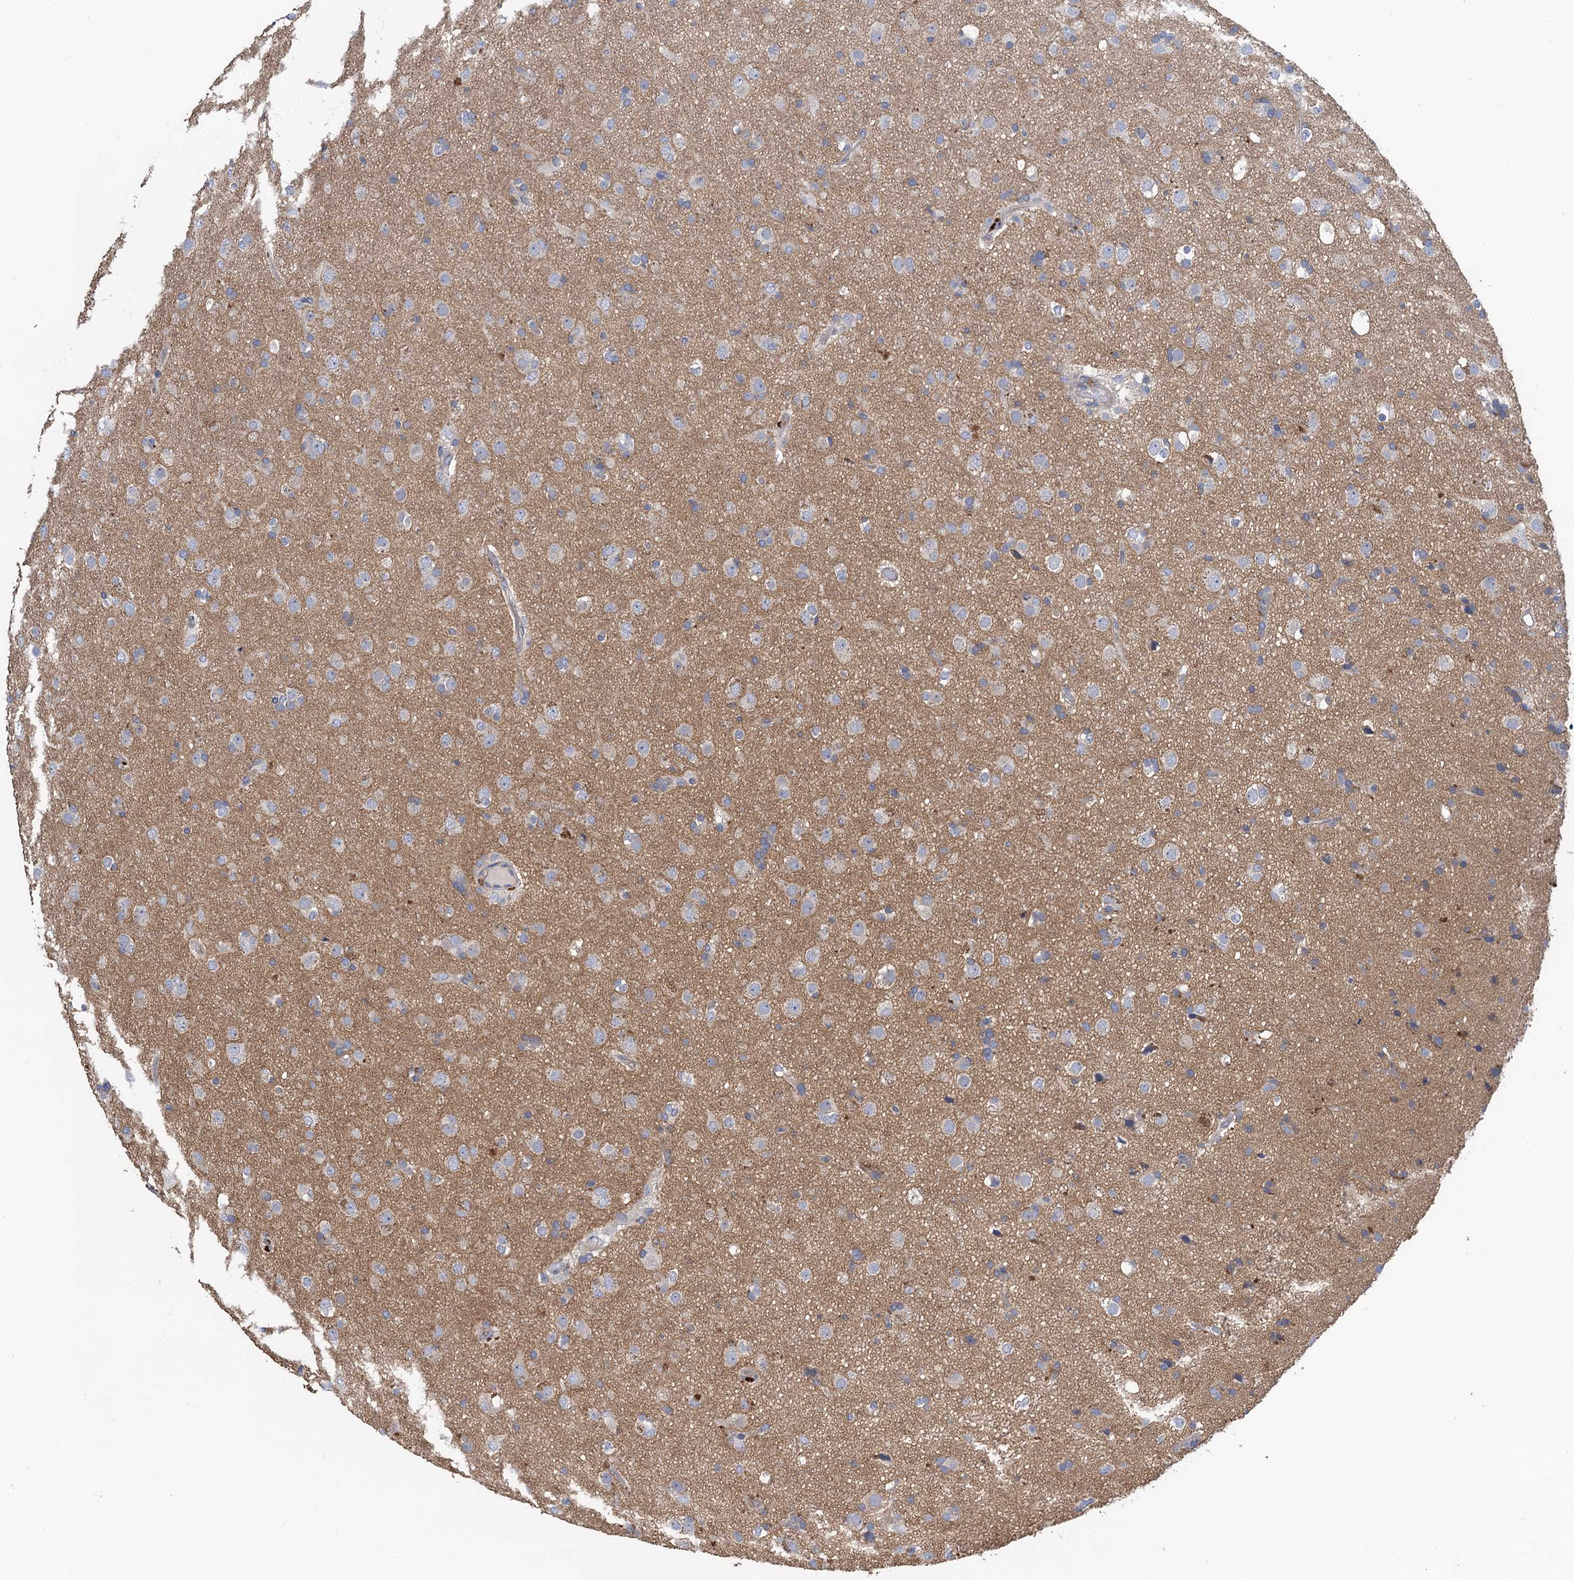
{"staining": {"intensity": "negative", "quantity": "none", "location": "none"}, "tissue": "glioma", "cell_type": "Tumor cells", "image_type": "cancer", "snomed": [{"axis": "morphology", "description": "Glioma, malignant, Low grade"}, {"axis": "topography", "description": "Brain"}], "caption": "Malignant low-grade glioma stained for a protein using IHC demonstrates no expression tumor cells.", "gene": "SNAP29", "patient": {"sex": "male", "age": 65}}